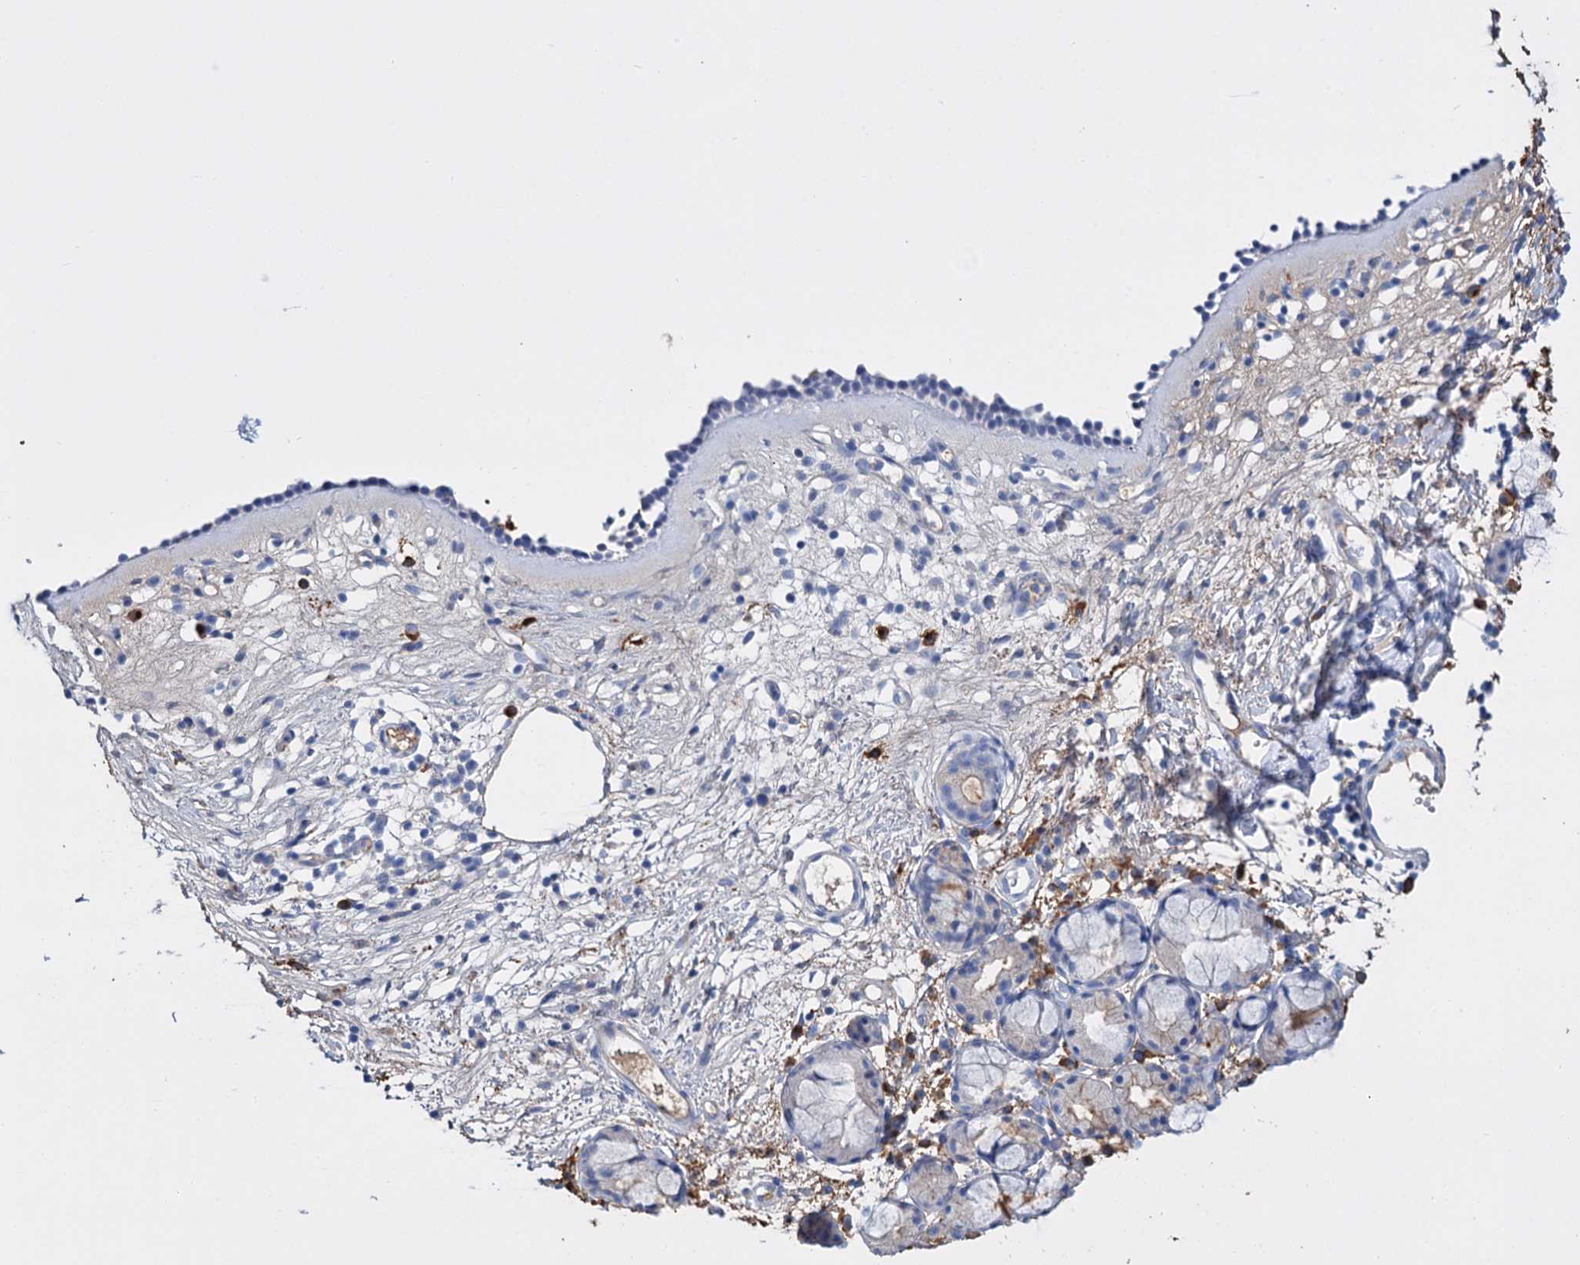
{"staining": {"intensity": "negative", "quantity": "none", "location": "none"}, "tissue": "nasopharynx", "cell_type": "Respiratory epithelial cells", "image_type": "normal", "snomed": [{"axis": "morphology", "description": "Normal tissue, NOS"}, {"axis": "morphology", "description": "Inflammation, NOS"}, {"axis": "topography", "description": "Nasopharynx"}], "caption": "A high-resolution micrograph shows immunohistochemistry (IHC) staining of unremarkable nasopharynx, which shows no significant staining in respiratory epithelial cells.", "gene": "FBXW12", "patient": {"sex": "male", "age": 70}}